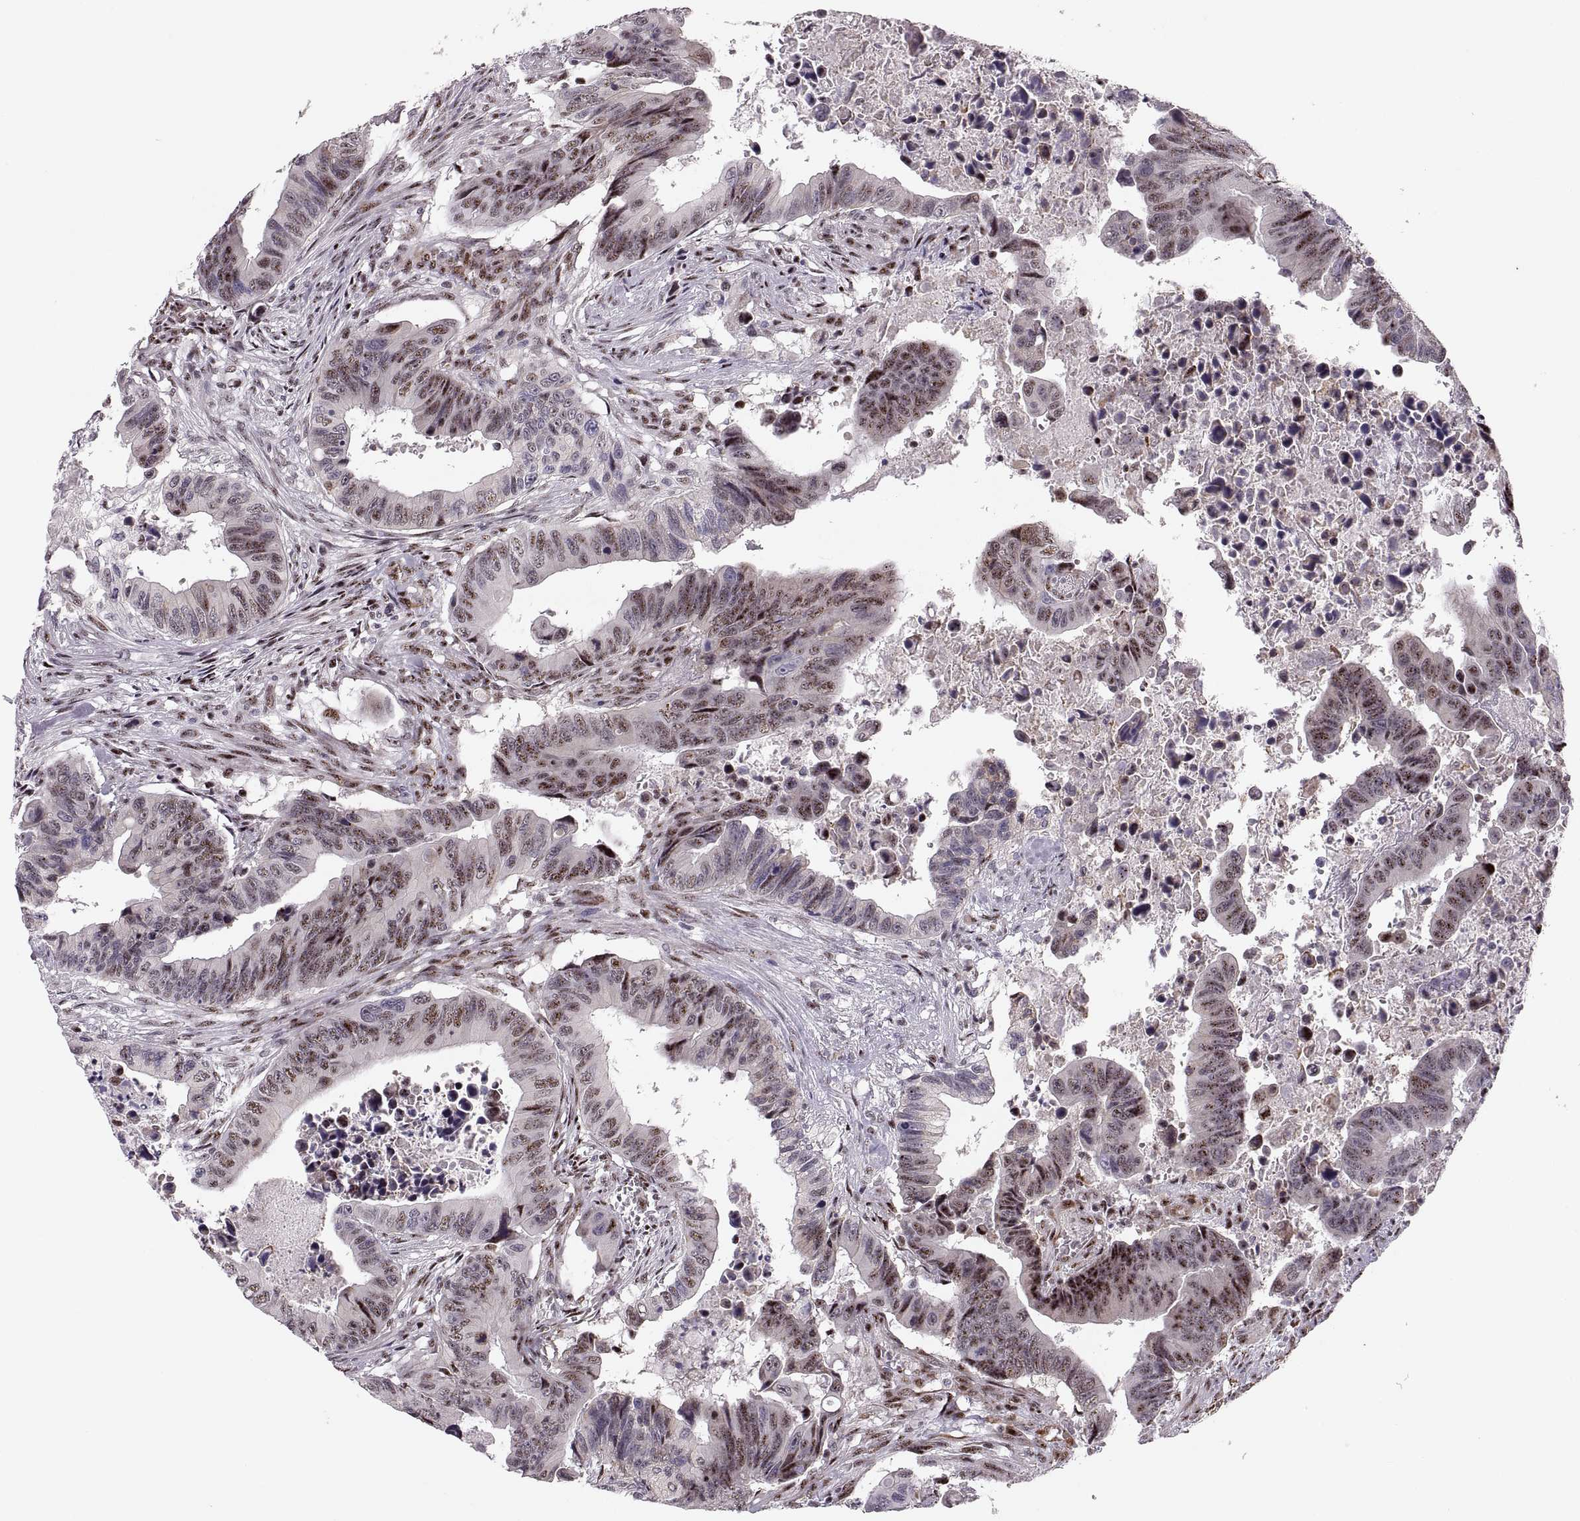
{"staining": {"intensity": "moderate", "quantity": "25%-75%", "location": "nuclear"}, "tissue": "colorectal cancer", "cell_type": "Tumor cells", "image_type": "cancer", "snomed": [{"axis": "morphology", "description": "Adenocarcinoma, NOS"}, {"axis": "topography", "description": "Colon"}], "caption": "Moderate nuclear protein expression is appreciated in about 25%-75% of tumor cells in colorectal adenocarcinoma.", "gene": "ZCCHC17", "patient": {"sex": "female", "age": 87}}